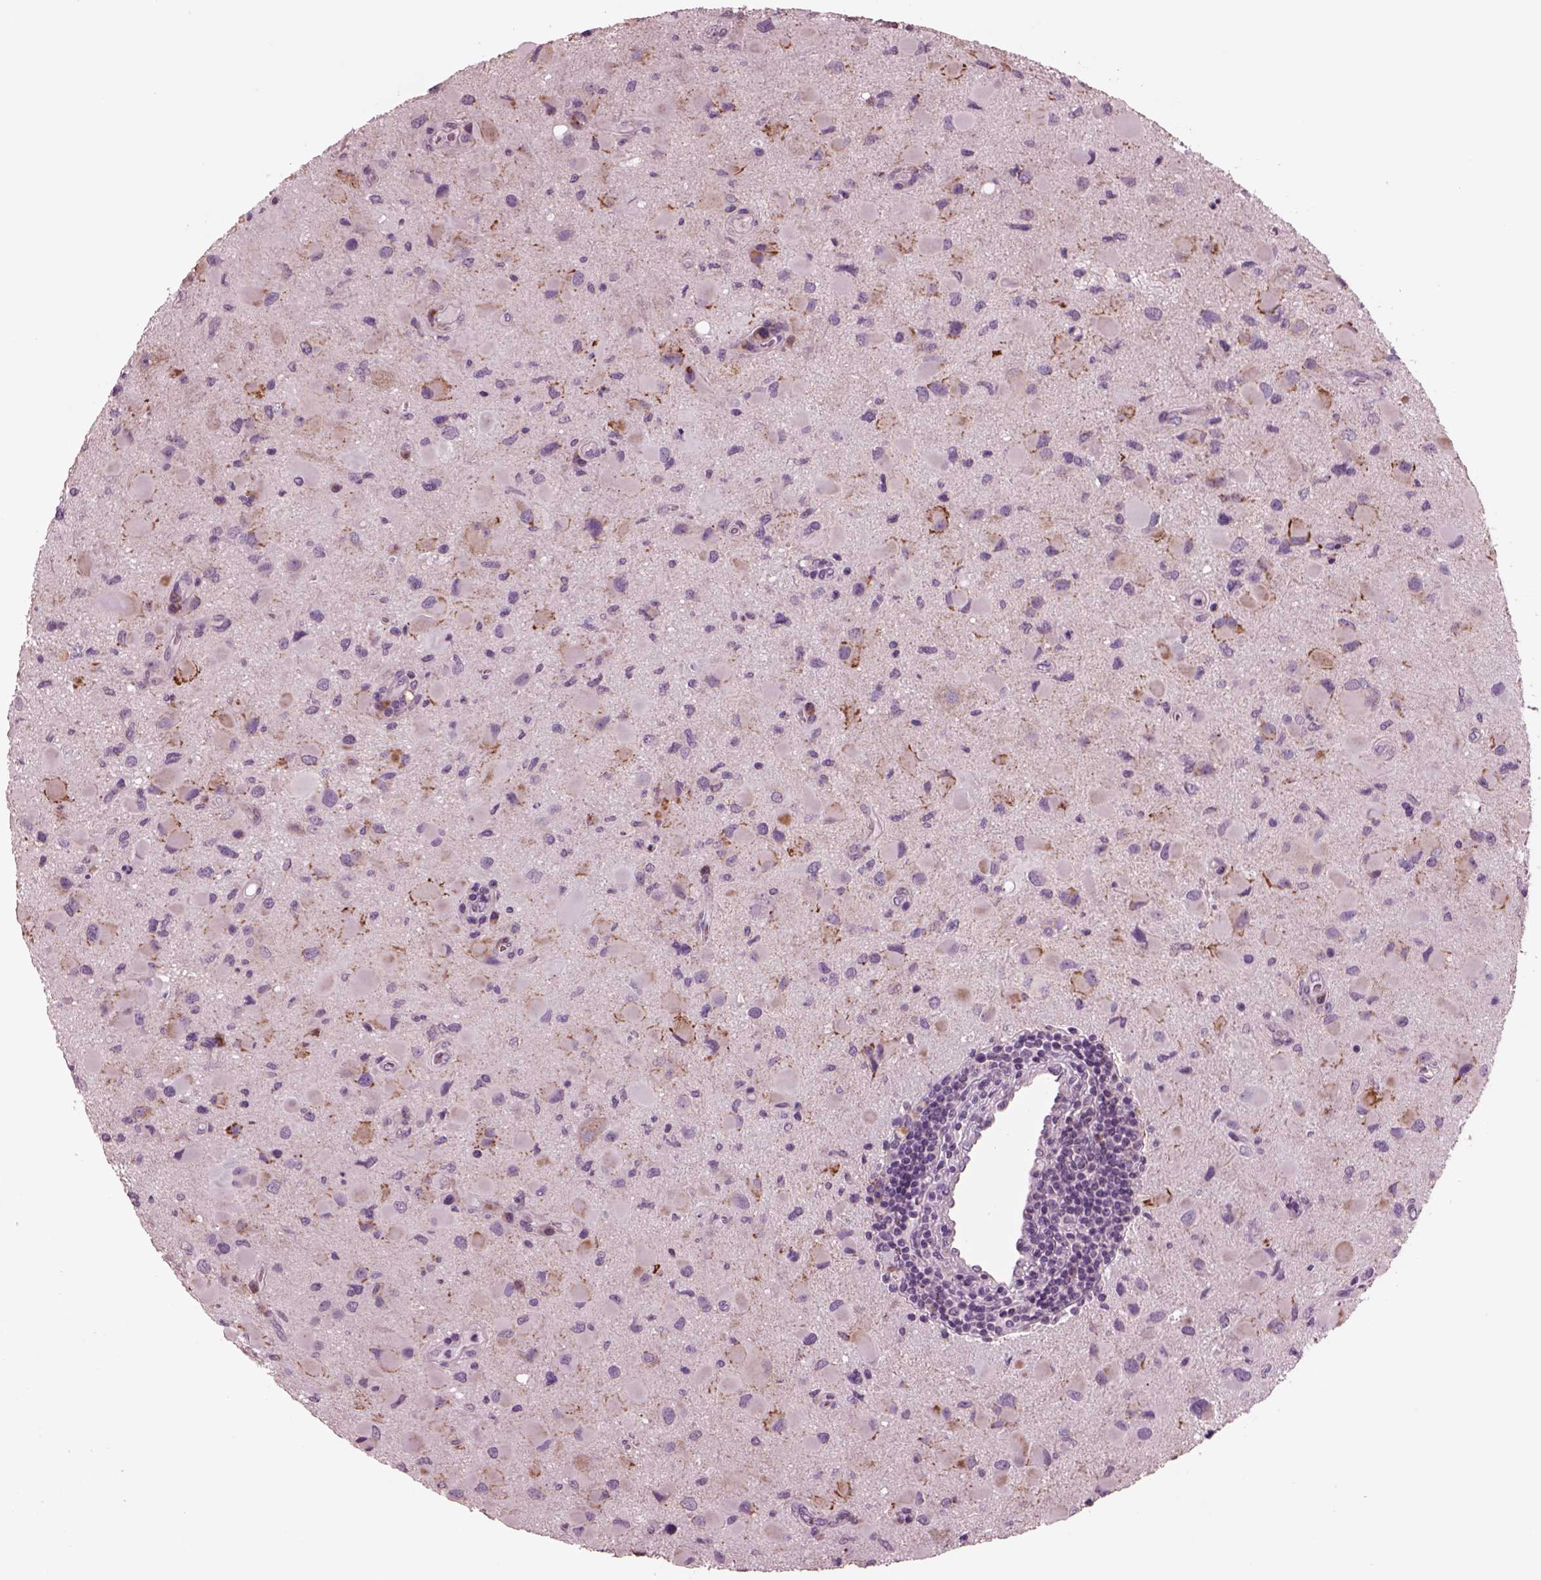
{"staining": {"intensity": "strong", "quantity": "<25%", "location": "cytoplasmic/membranous"}, "tissue": "glioma", "cell_type": "Tumor cells", "image_type": "cancer", "snomed": [{"axis": "morphology", "description": "Glioma, malignant, Low grade"}, {"axis": "topography", "description": "Brain"}], "caption": "Protein staining of glioma tissue shows strong cytoplasmic/membranous staining in about <25% of tumor cells.", "gene": "AP4M1", "patient": {"sex": "female", "age": 32}}